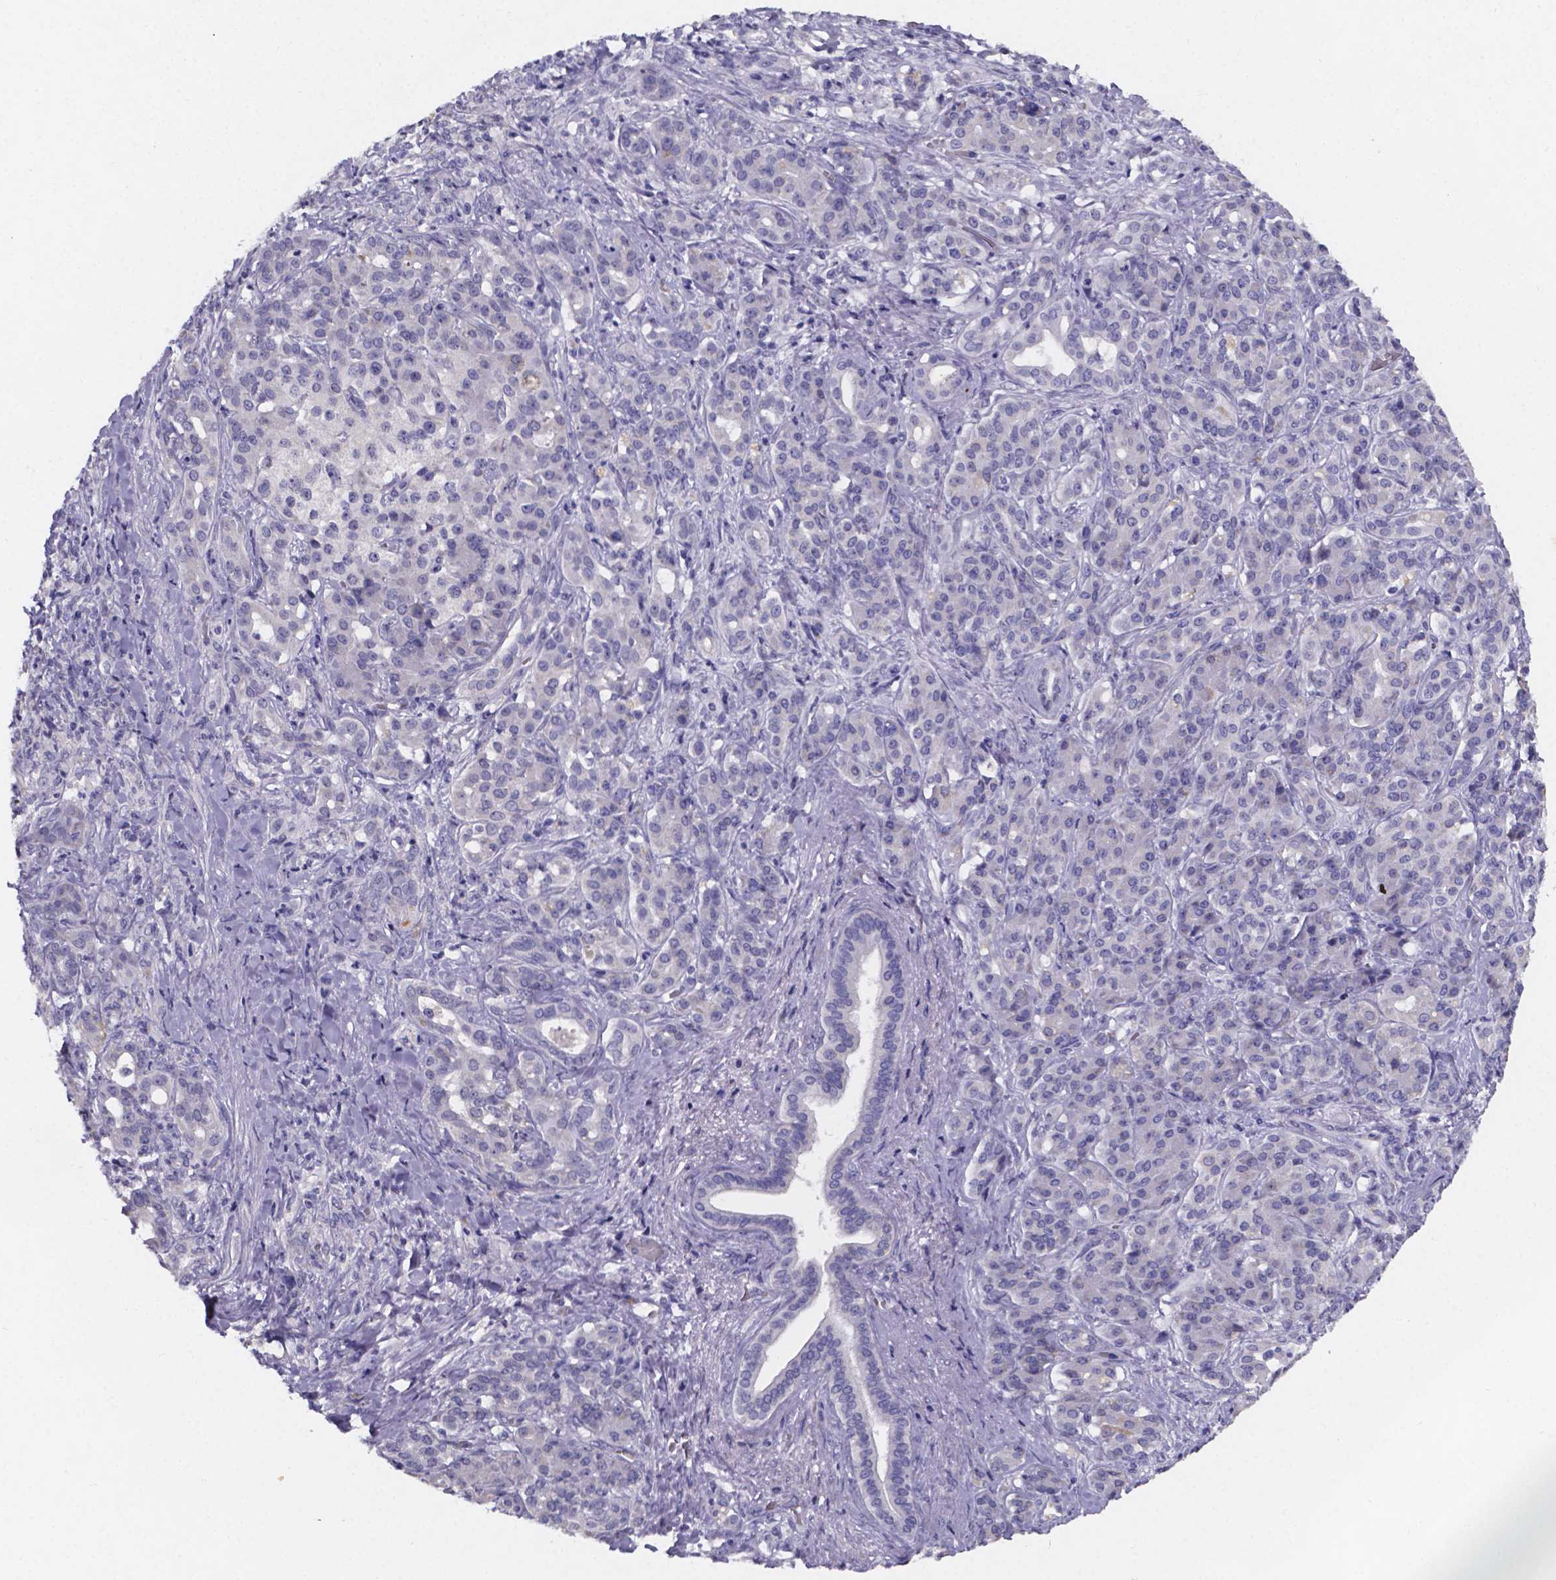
{"staining": {"intensity": "negative", "quantity": "none", "location": "none"}, "tissue": "pancreatic cancer", "cell_type": "Tumor cells", "image_type": "cancer", "snomed": [{"axis": "morphology", "description": "Normal tissue, NOS"}, {"axis": "morphology", "description": "Inflammation, NOS"}, {"axis": "morphology", "description": "Adenocarcinoma, NOS"}, {"axis": "topography", "description": "Pancreas"}], "caption": "Pancreatic cancer (adenocarcinoma) was stained to show a protein in brown. There is no significant staining in tumor cells. (DAB immunohistochemistry with hematoxylin counter stain).", "gene": "PAH", "patient": {"sex": "male", "age": 57}}